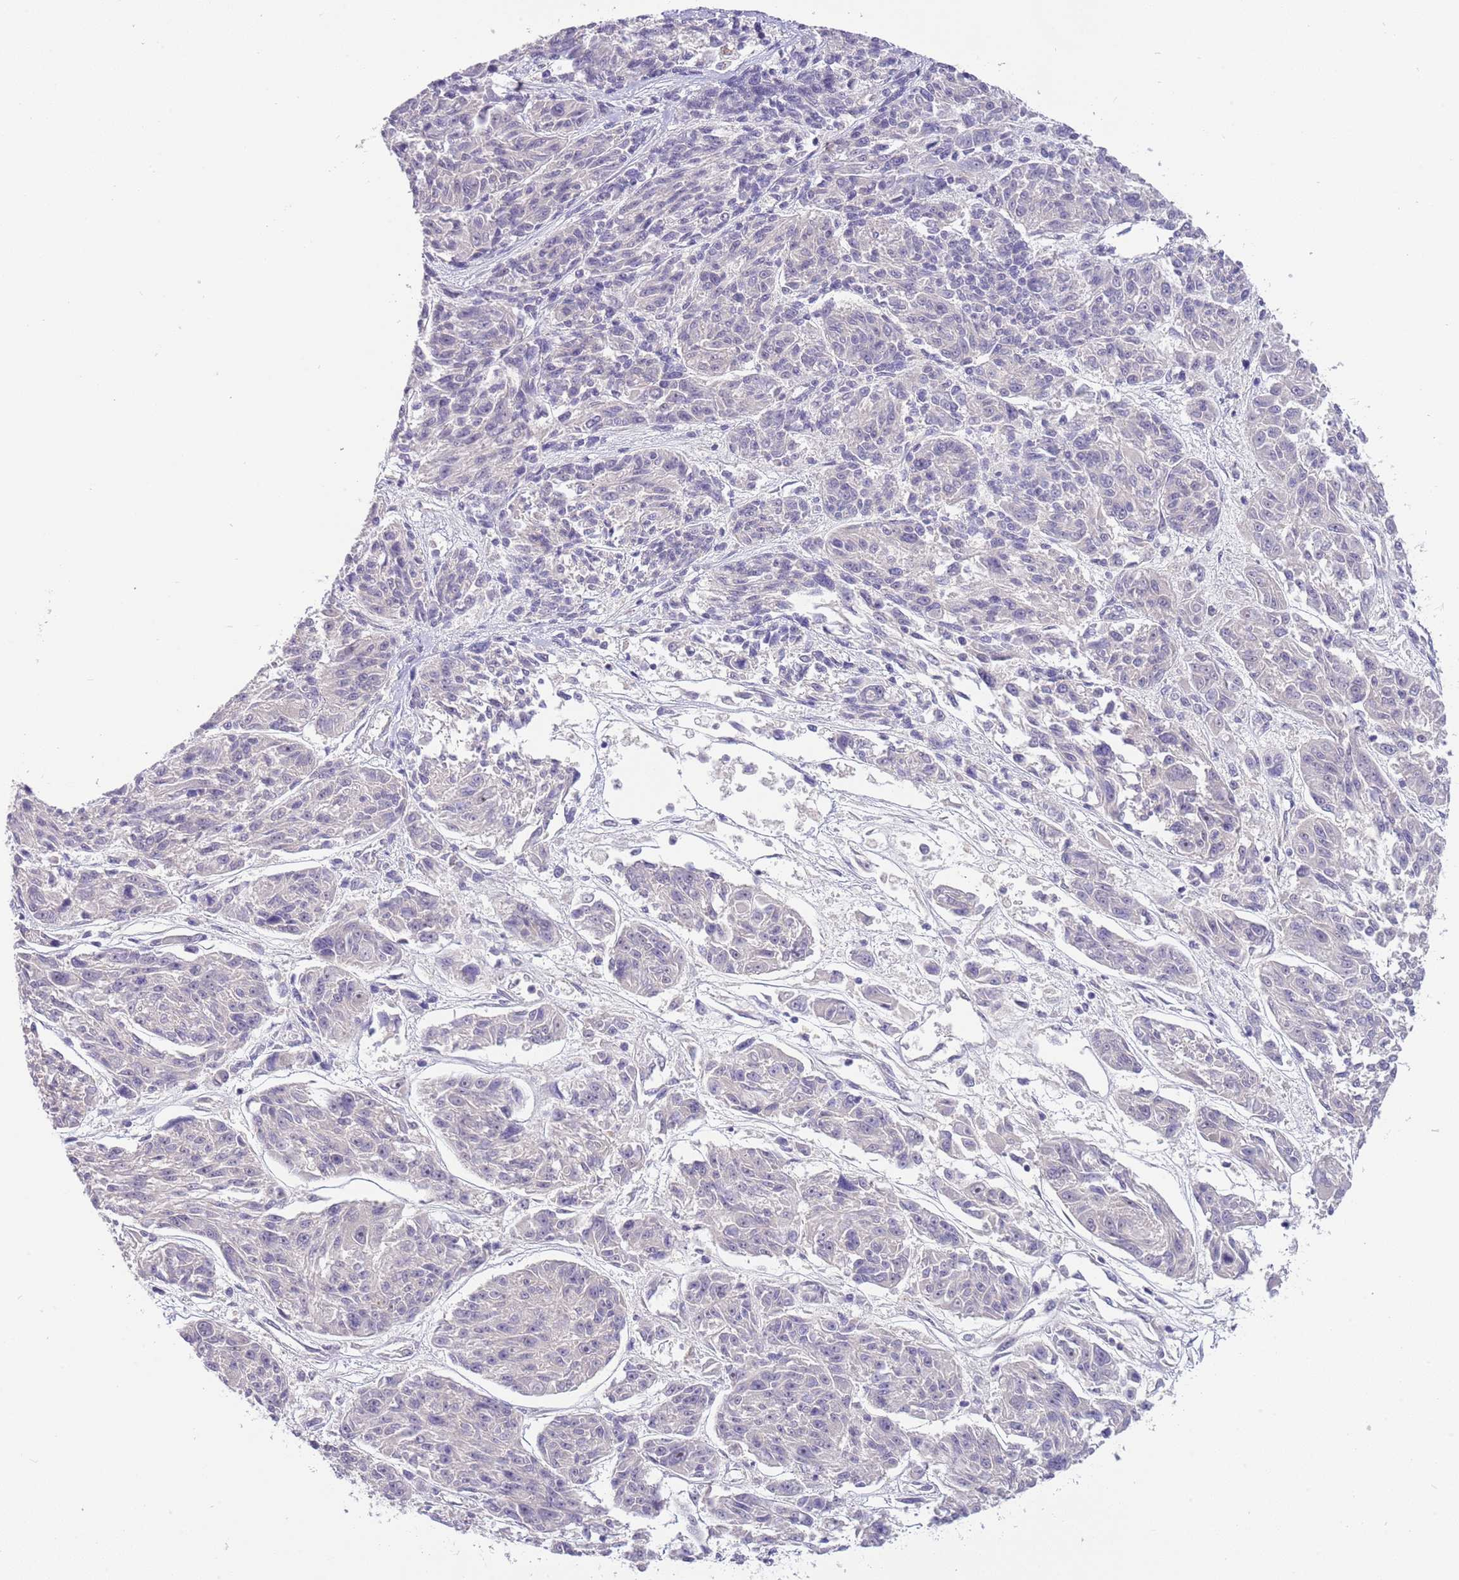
{"staining": {"intensity": "negative", "quantity": "none", "location": "none"}, "tissue": "melanoma", "cell_type": "Tumor cells", "image_type": "cancer", "snomed": [{"axis": "morphology", "description": "Malignant melanoma, NOS"}, {"axis": "topography", "description": "Skin"}], "caption": "IHC histopathology image of malignant melanoma stained for a protein (brown), which displays no staining in tumor cells.", "gene": "CFAP73", "patient": {"sex": "male", "age": 53}}